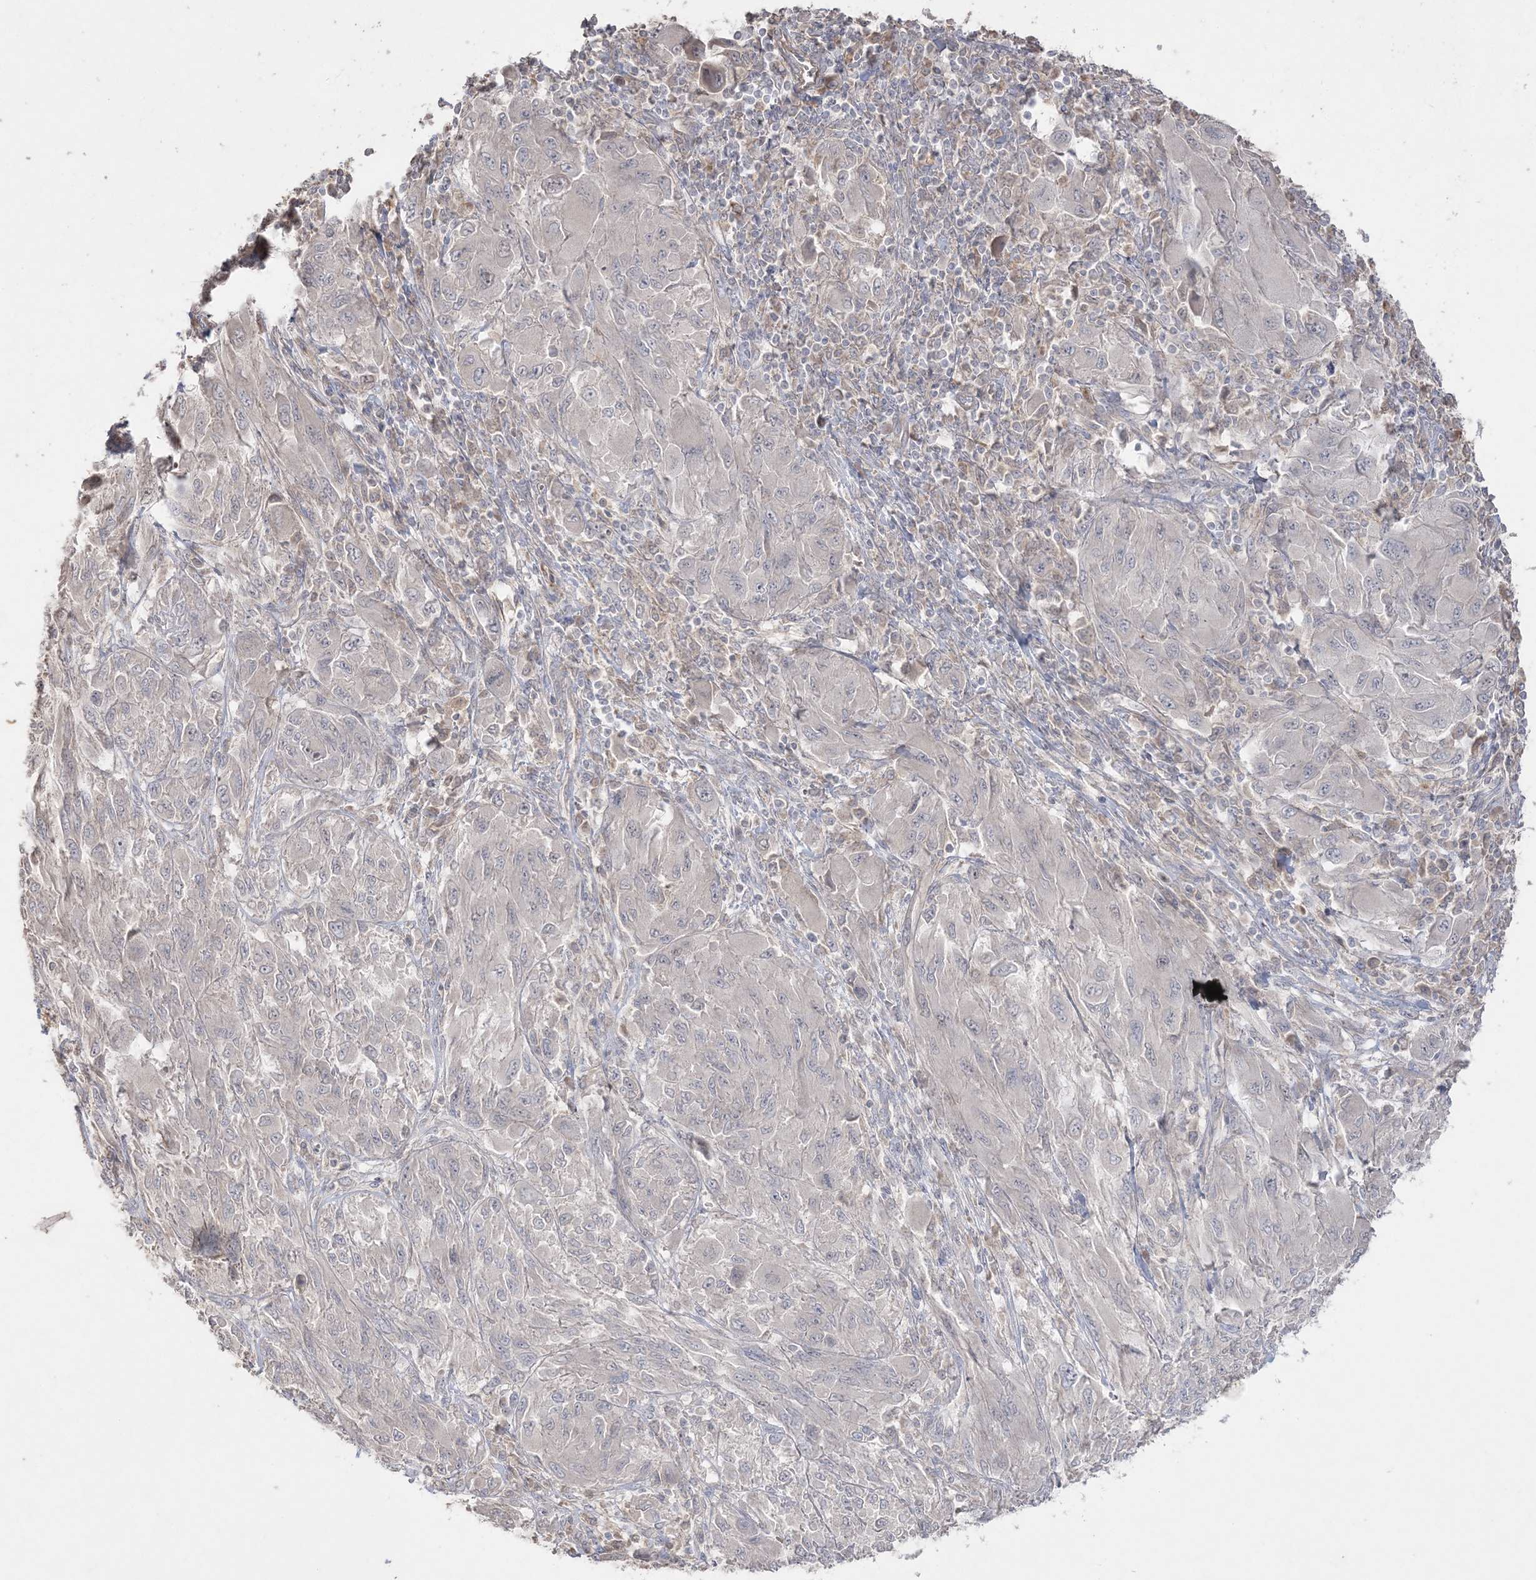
{"staining": {"intensity": "negative", "quantity": "none", "location": "none"}, "tissue": "melanoma", "cell_type": "Tumor cells", "image_type": "cancer", "snomed": [{"axis": "morphology", "description": "Malignant melanoma, NOS"}, {"axis": "topography", "description": "Skin"}], "caption": "High power microscopy photomicrograph of an IHC histopathology image of melanoma, revealing no significant staining in tumor cells.", "gene": "SH3BP4", "patient": {"sex": "female", "age": 91}}